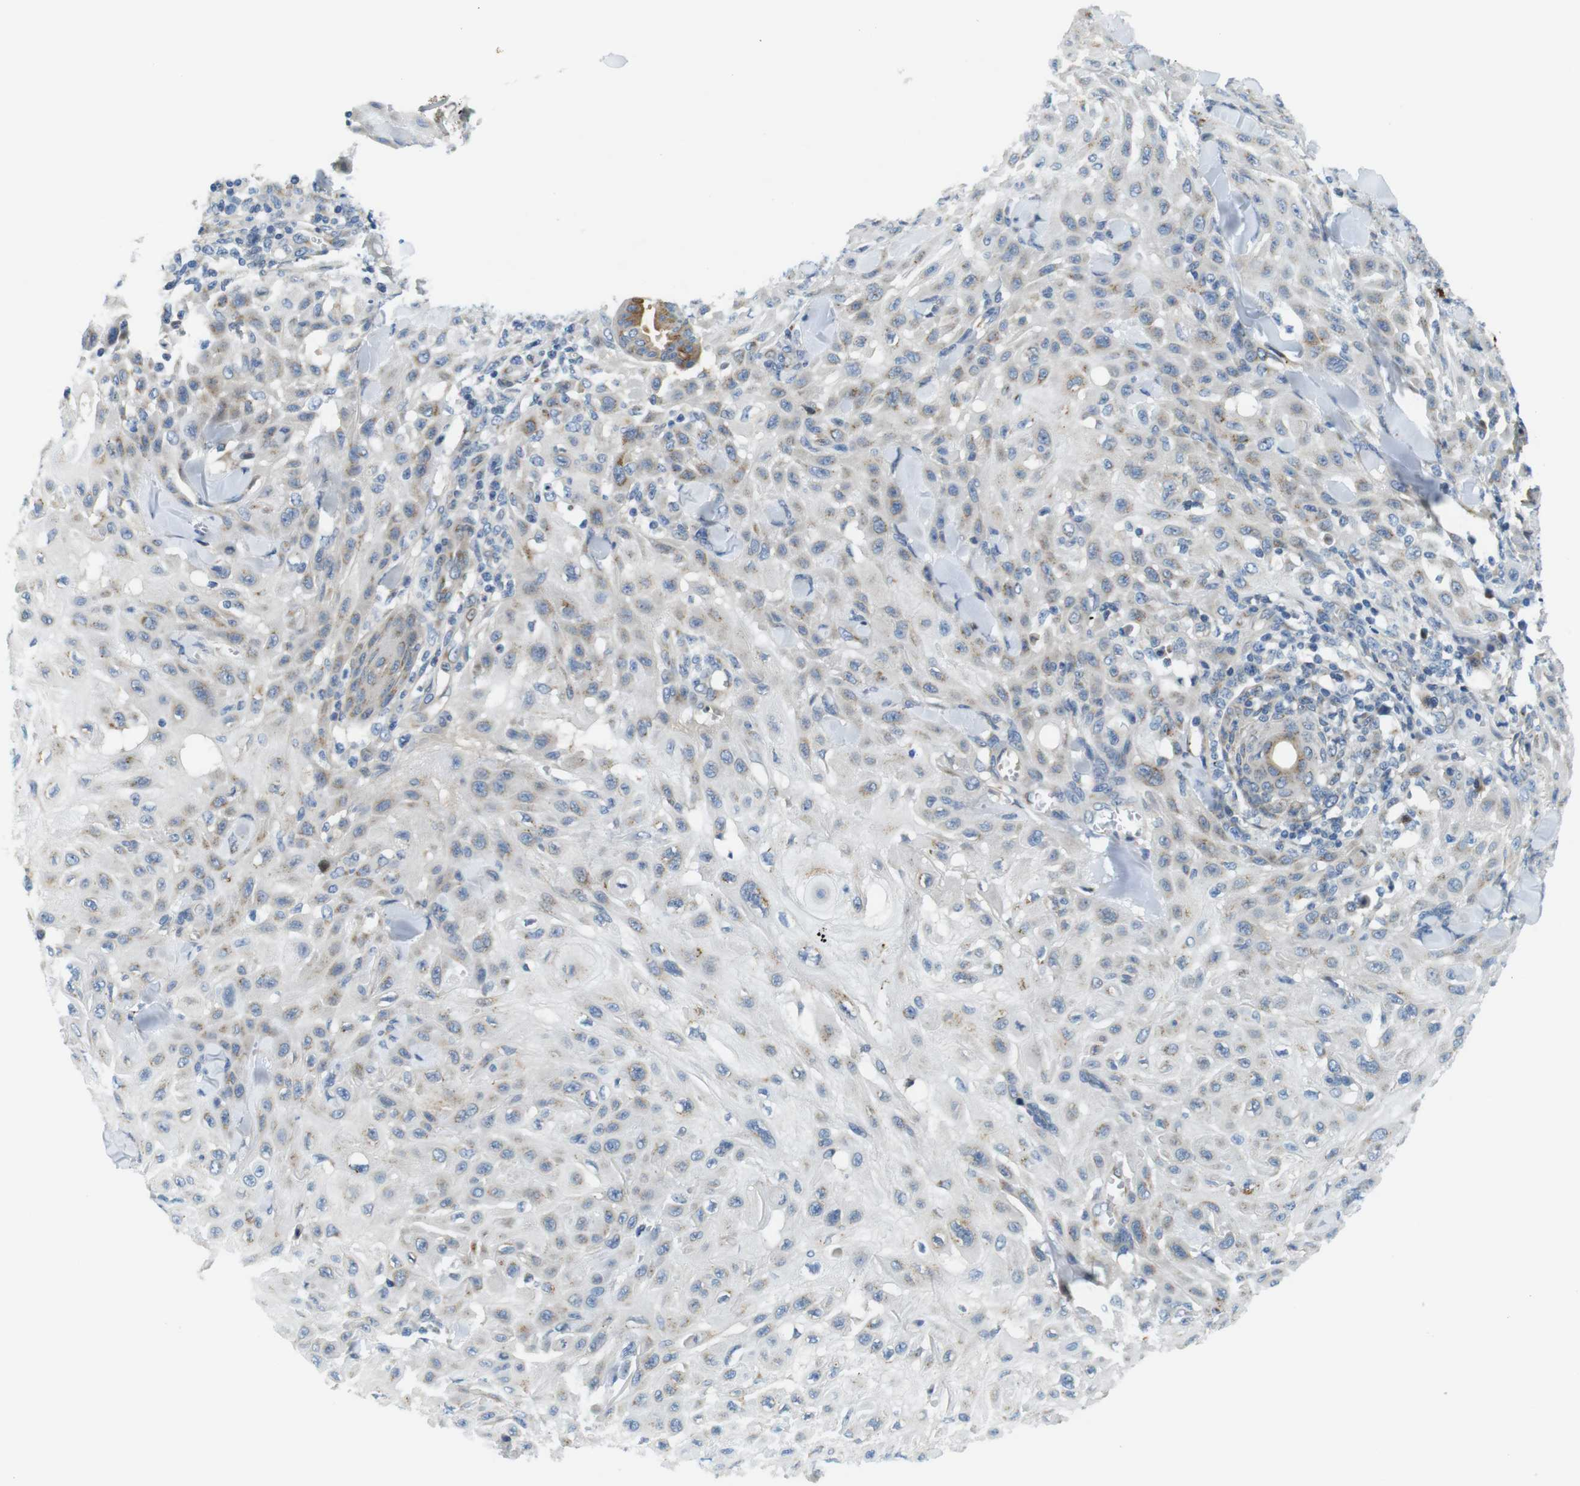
{"staining": {"intensity": "weak", "quantity": "<25%", "location": "cytoplasmic/membranous"}, "tissue": "skin cancer", "cell_type": "Tumor cells", "image_type": "cancer", "snomed": [{"axis": "morphology", "description": "Squamous cell carcinoma, NOS"}, {"axis": "topography", "description": "Skin"}], "caption": "Tumor cells are negative for protein expression in human skin squamous cell carcinoma. (Stains: DAB (3,3'-diaminobenzidine) immunohistochemistry with hematoxylin counter stain, Microscopy: brightfield microscopy at high magnification).", "gene": "ZDHHC3", "patient": {"sex": "male", "age": 24}}